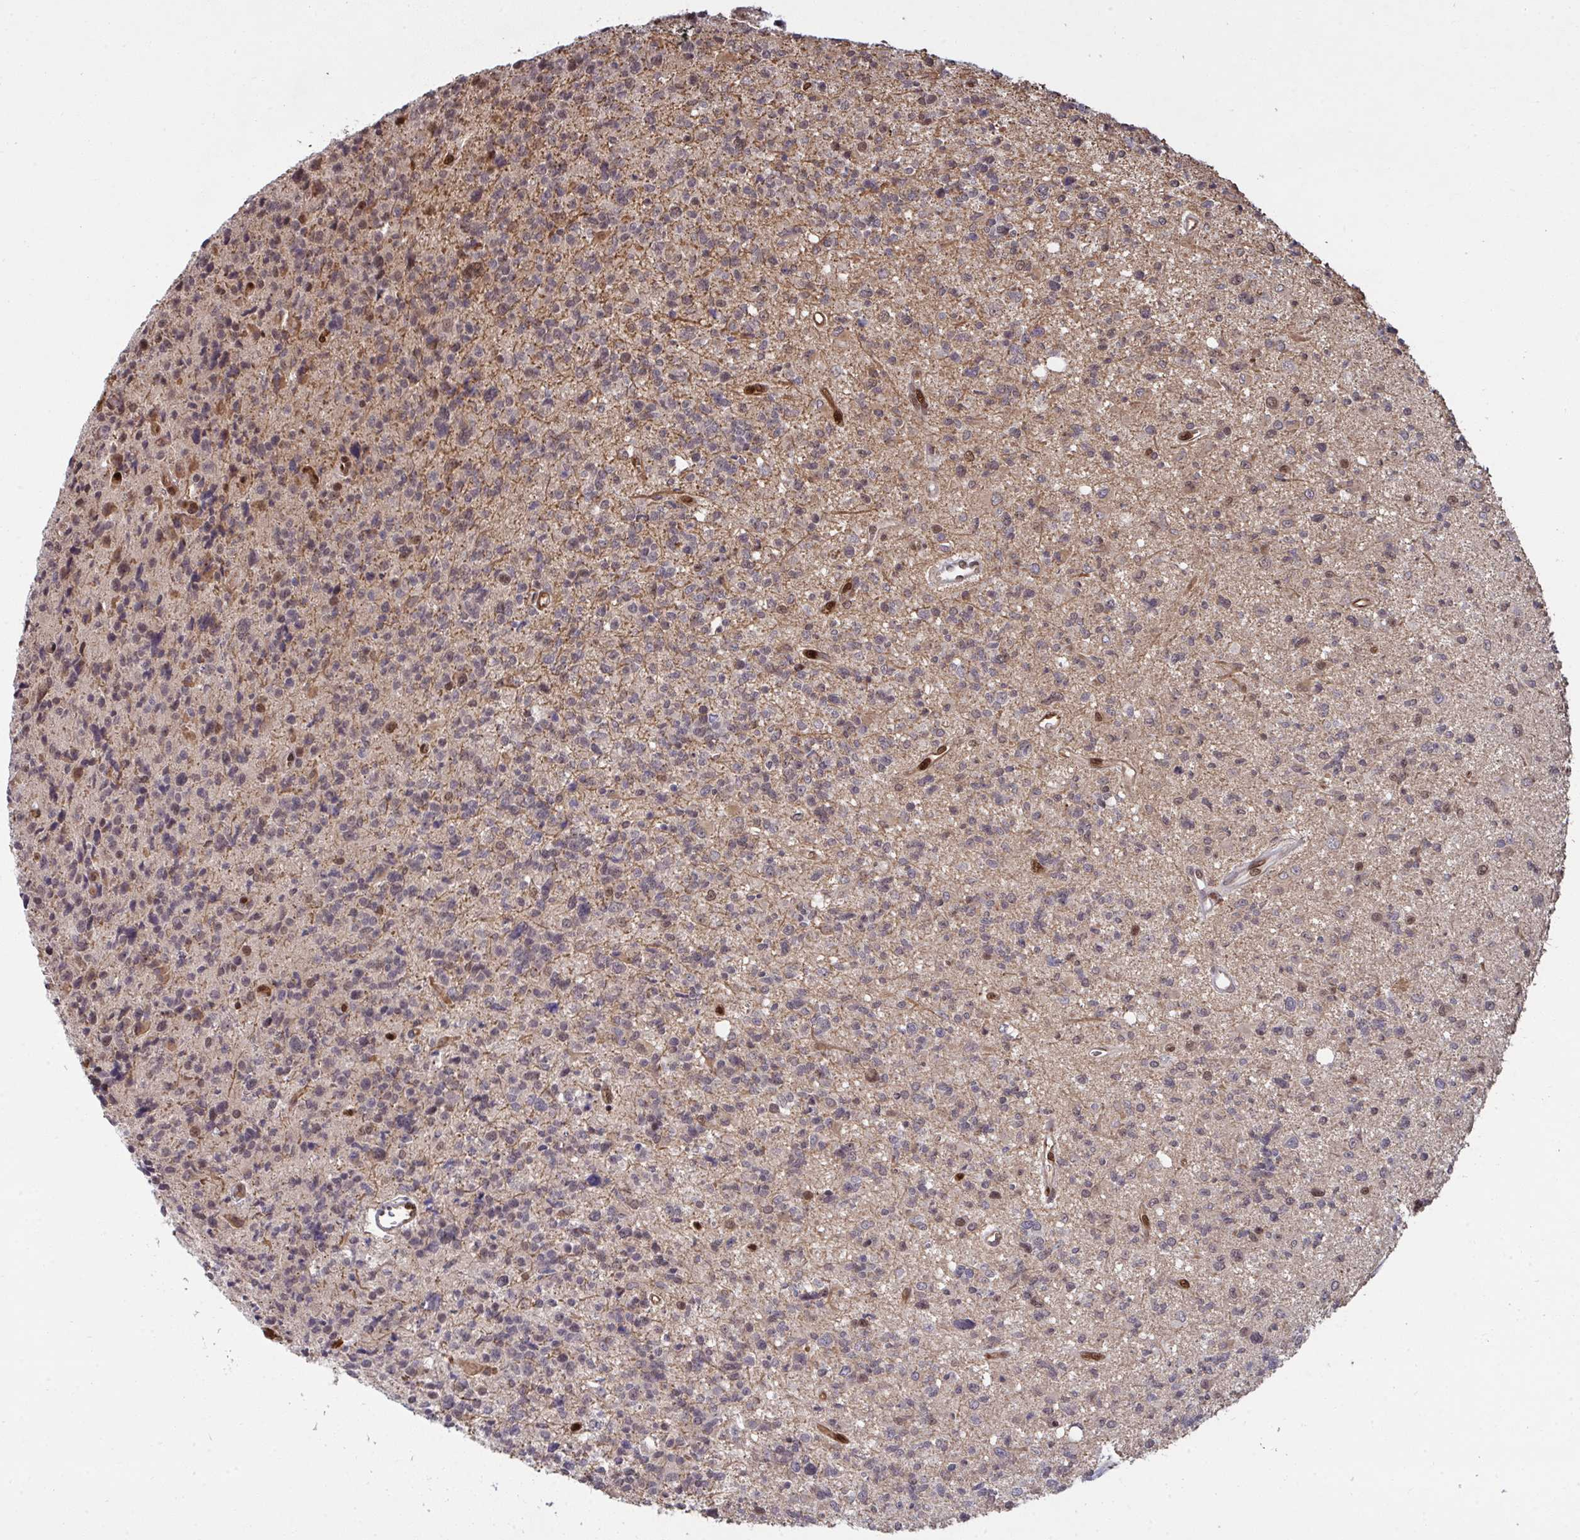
{"staining": {"intensity": "weak", "quantity": "<25%", "location": "nuclear"}, "tissue": "glioma", "cell_type": "Tumor cells", "image_type": "cancer", "snomed": [{"axis": "morphology", "description": "Glioma, malignant, High grade"}, {"axis": "topography", "description": "Brain"}], "caption": "The photomicrograph demonstrates no staining of tumor cells in glioma.", "gene": "UXT", "patient": {"sex": "male", "age": 29}}